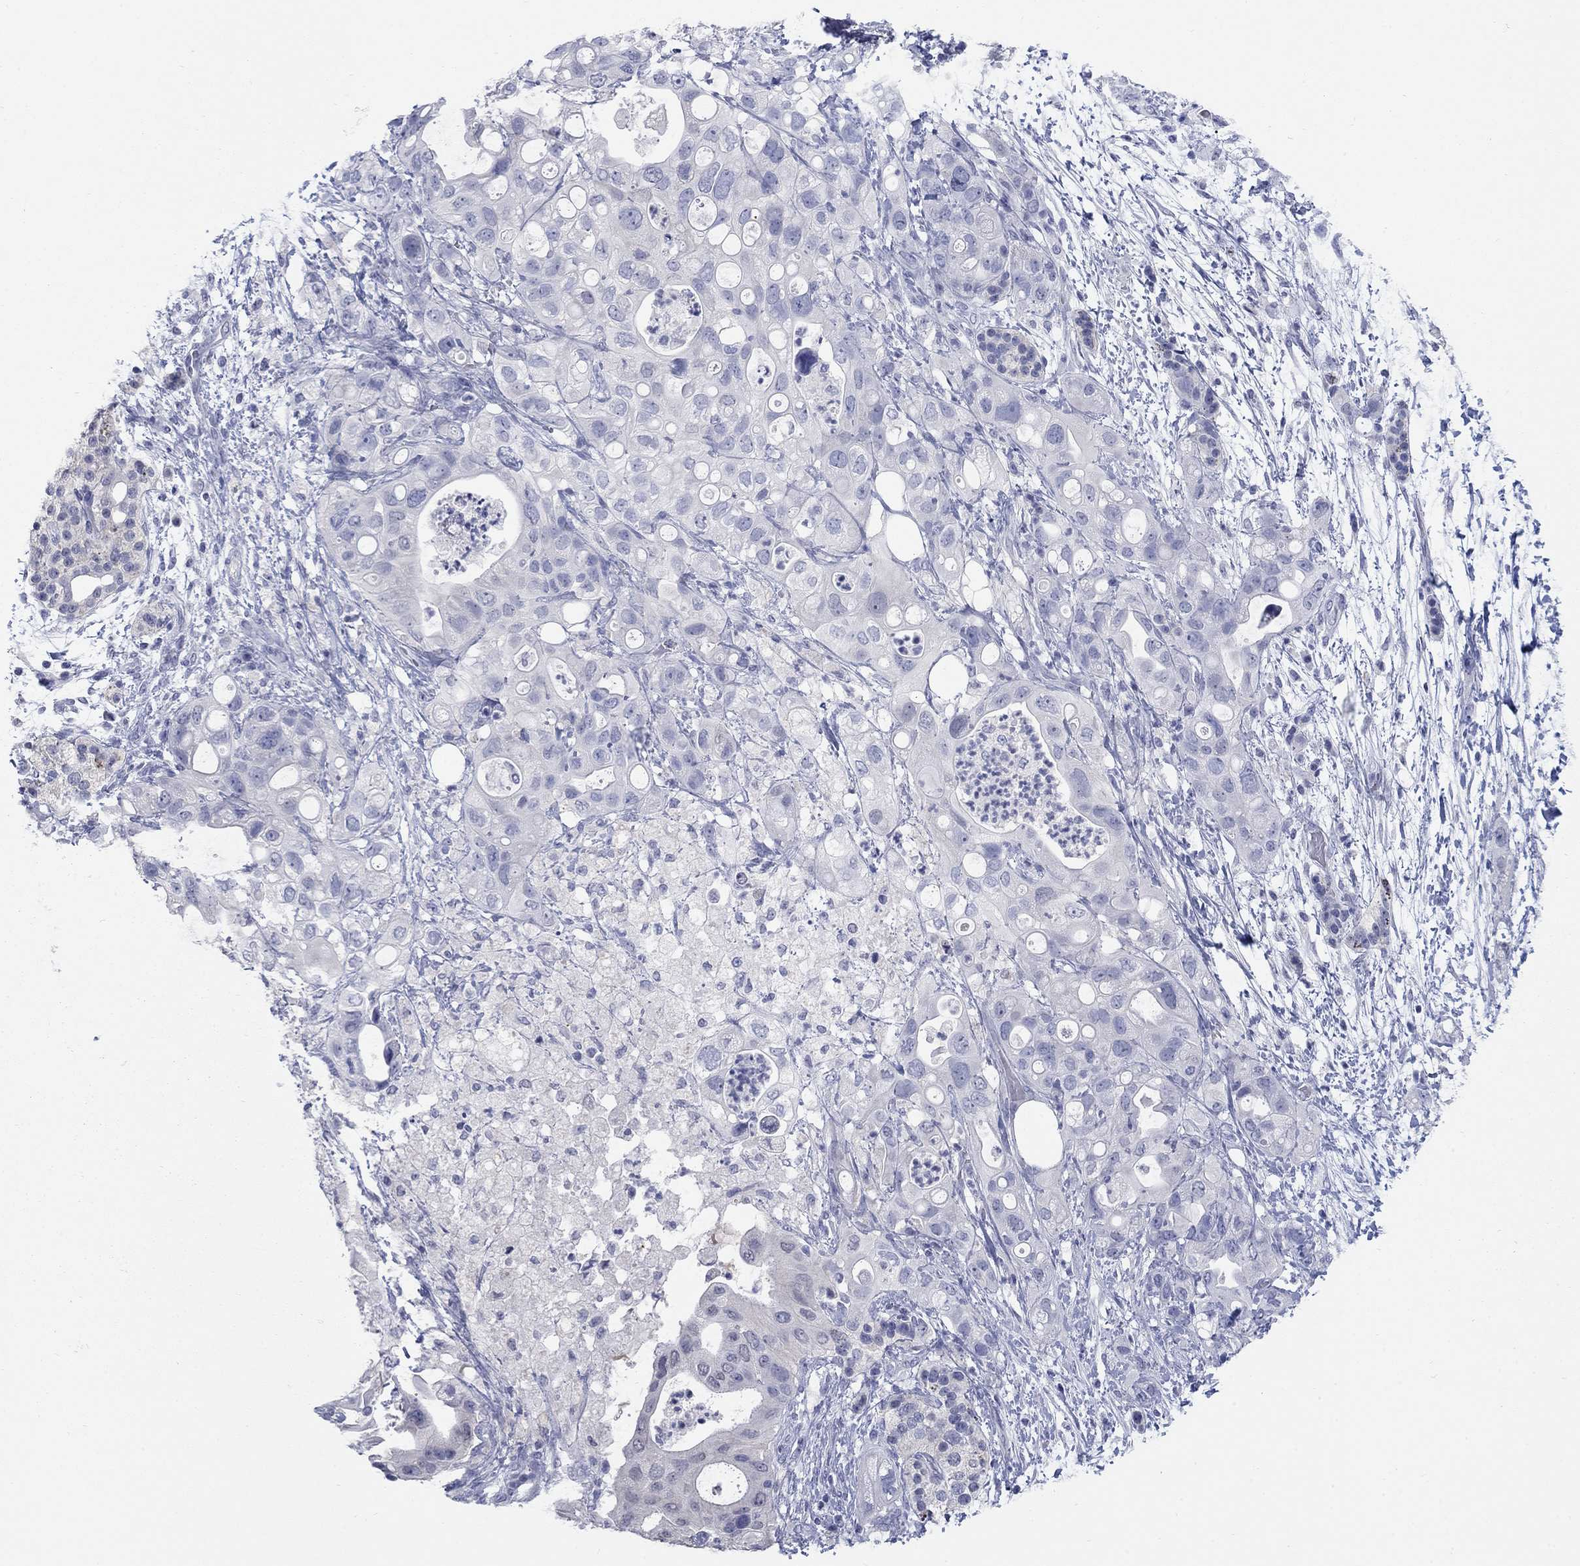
{"staining": {"intensity": "negative", "quantity": "none", "location": "none"}, "tissue": "pancreatic cancer", "cell_type": "Tumor cells", "image_type": "cancer", "snomed": [{"axis": "morphology", "description": "Adenocarcinoma, NOS"}, {"axis": "topography", "description": "Pancreas"}], "caption": "The immunohistochemistry image has no significant expression in tumor cells of pancreatic cancer (adenocarcinoma) tissue.", "gene": "ATP6V1G2", "patient": {"sex": "female", "age": 72}}